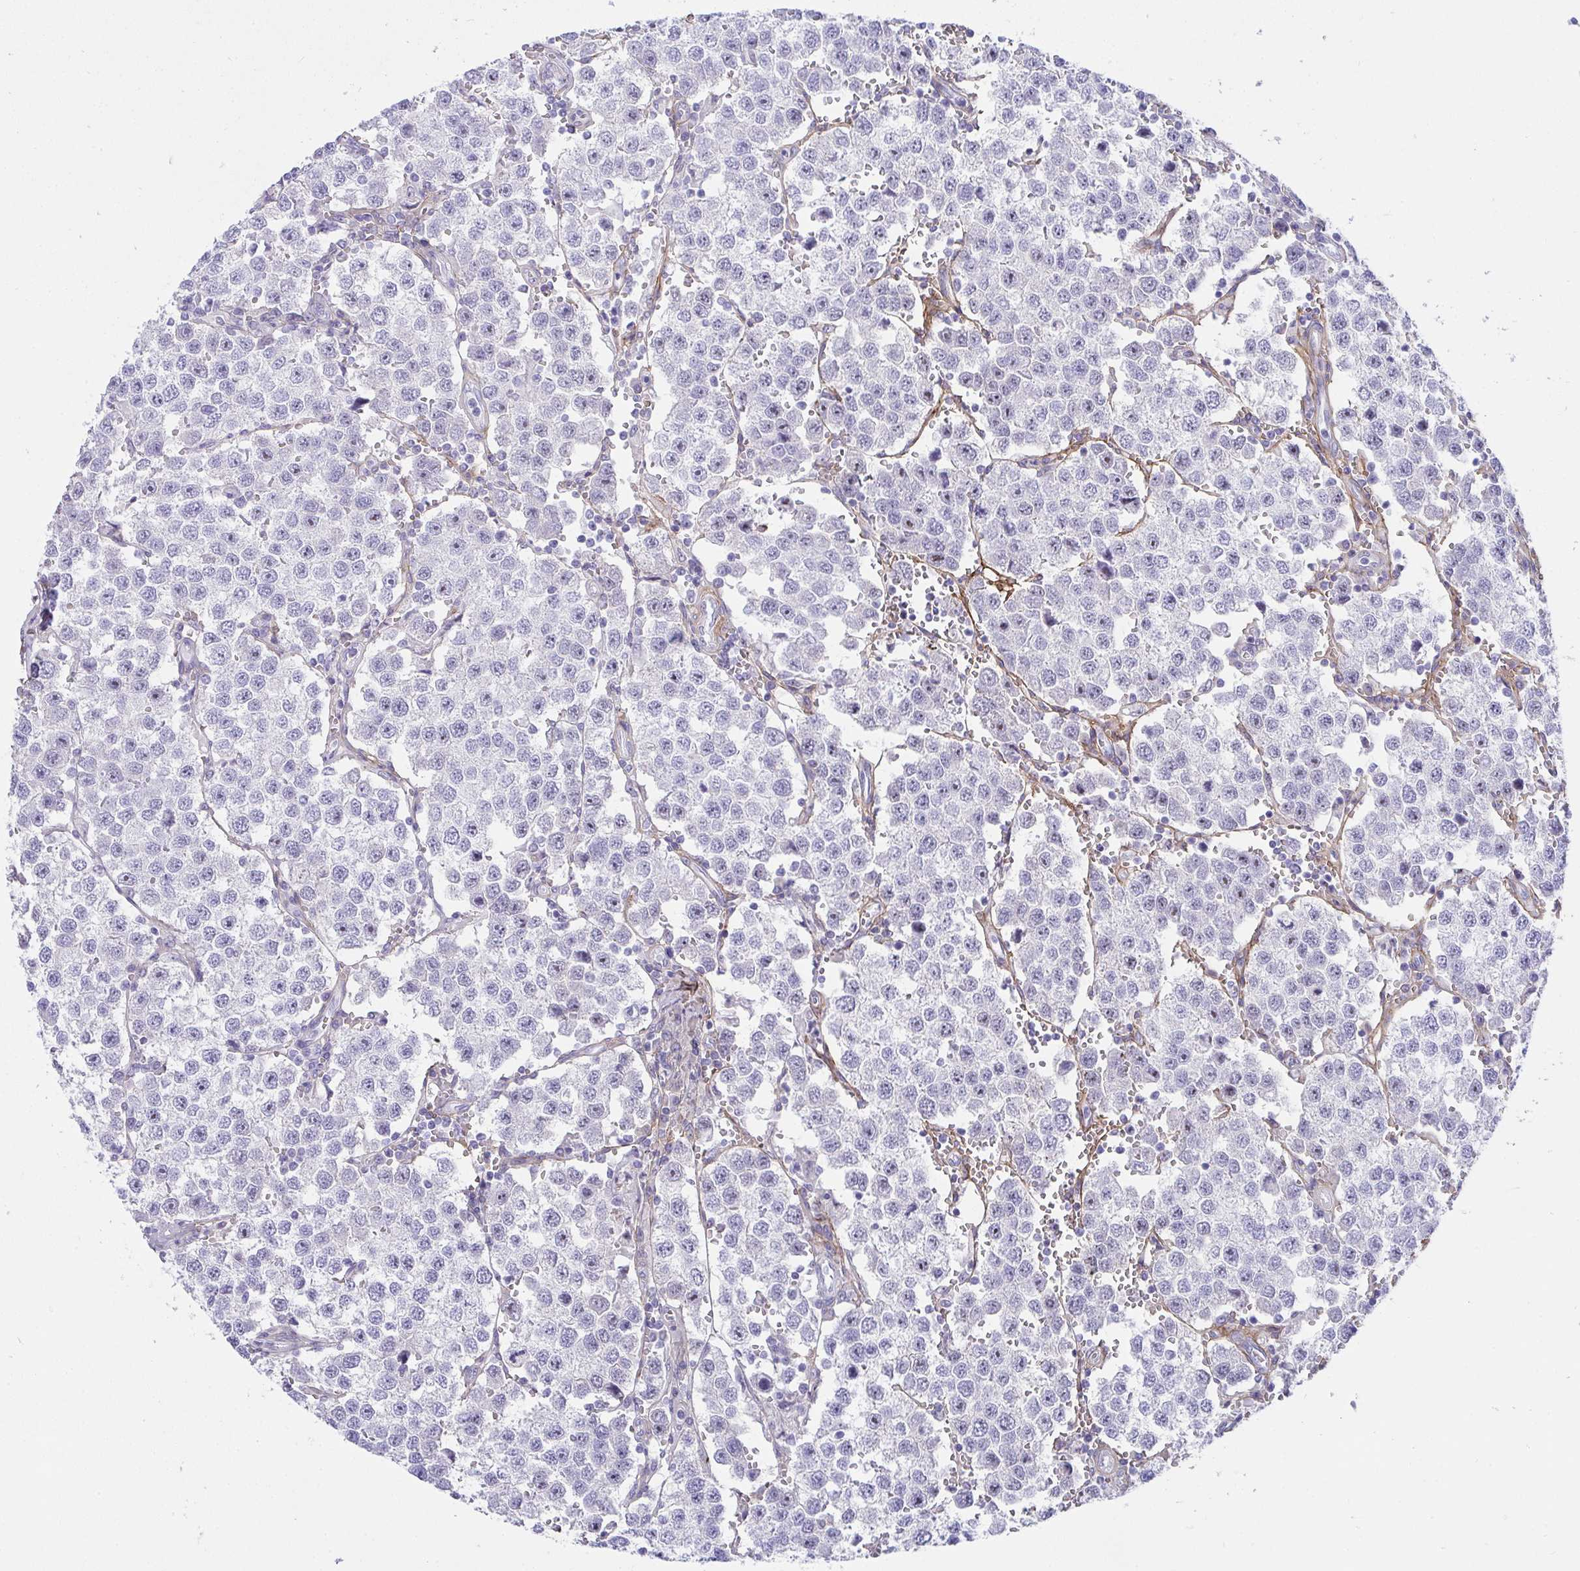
{"staining": {"intensity": "negative", "quantity": "none", "location": "none"}, "tissue": "testis cancer", "cell_type": "Tumor cells", "image_type": "cancer", "snomed": [{"axis": "morphology", "description": "Seminoma, NOS"}, {"axis": "topography", "description": "Testis"}], "caption": "This is an immunohistochemistry (IHC) micrograph of testis seminoma. There is no expression in tumor cells.", "gene": "LHFPL6", "patient": {"sex": "male", "age": 37}}